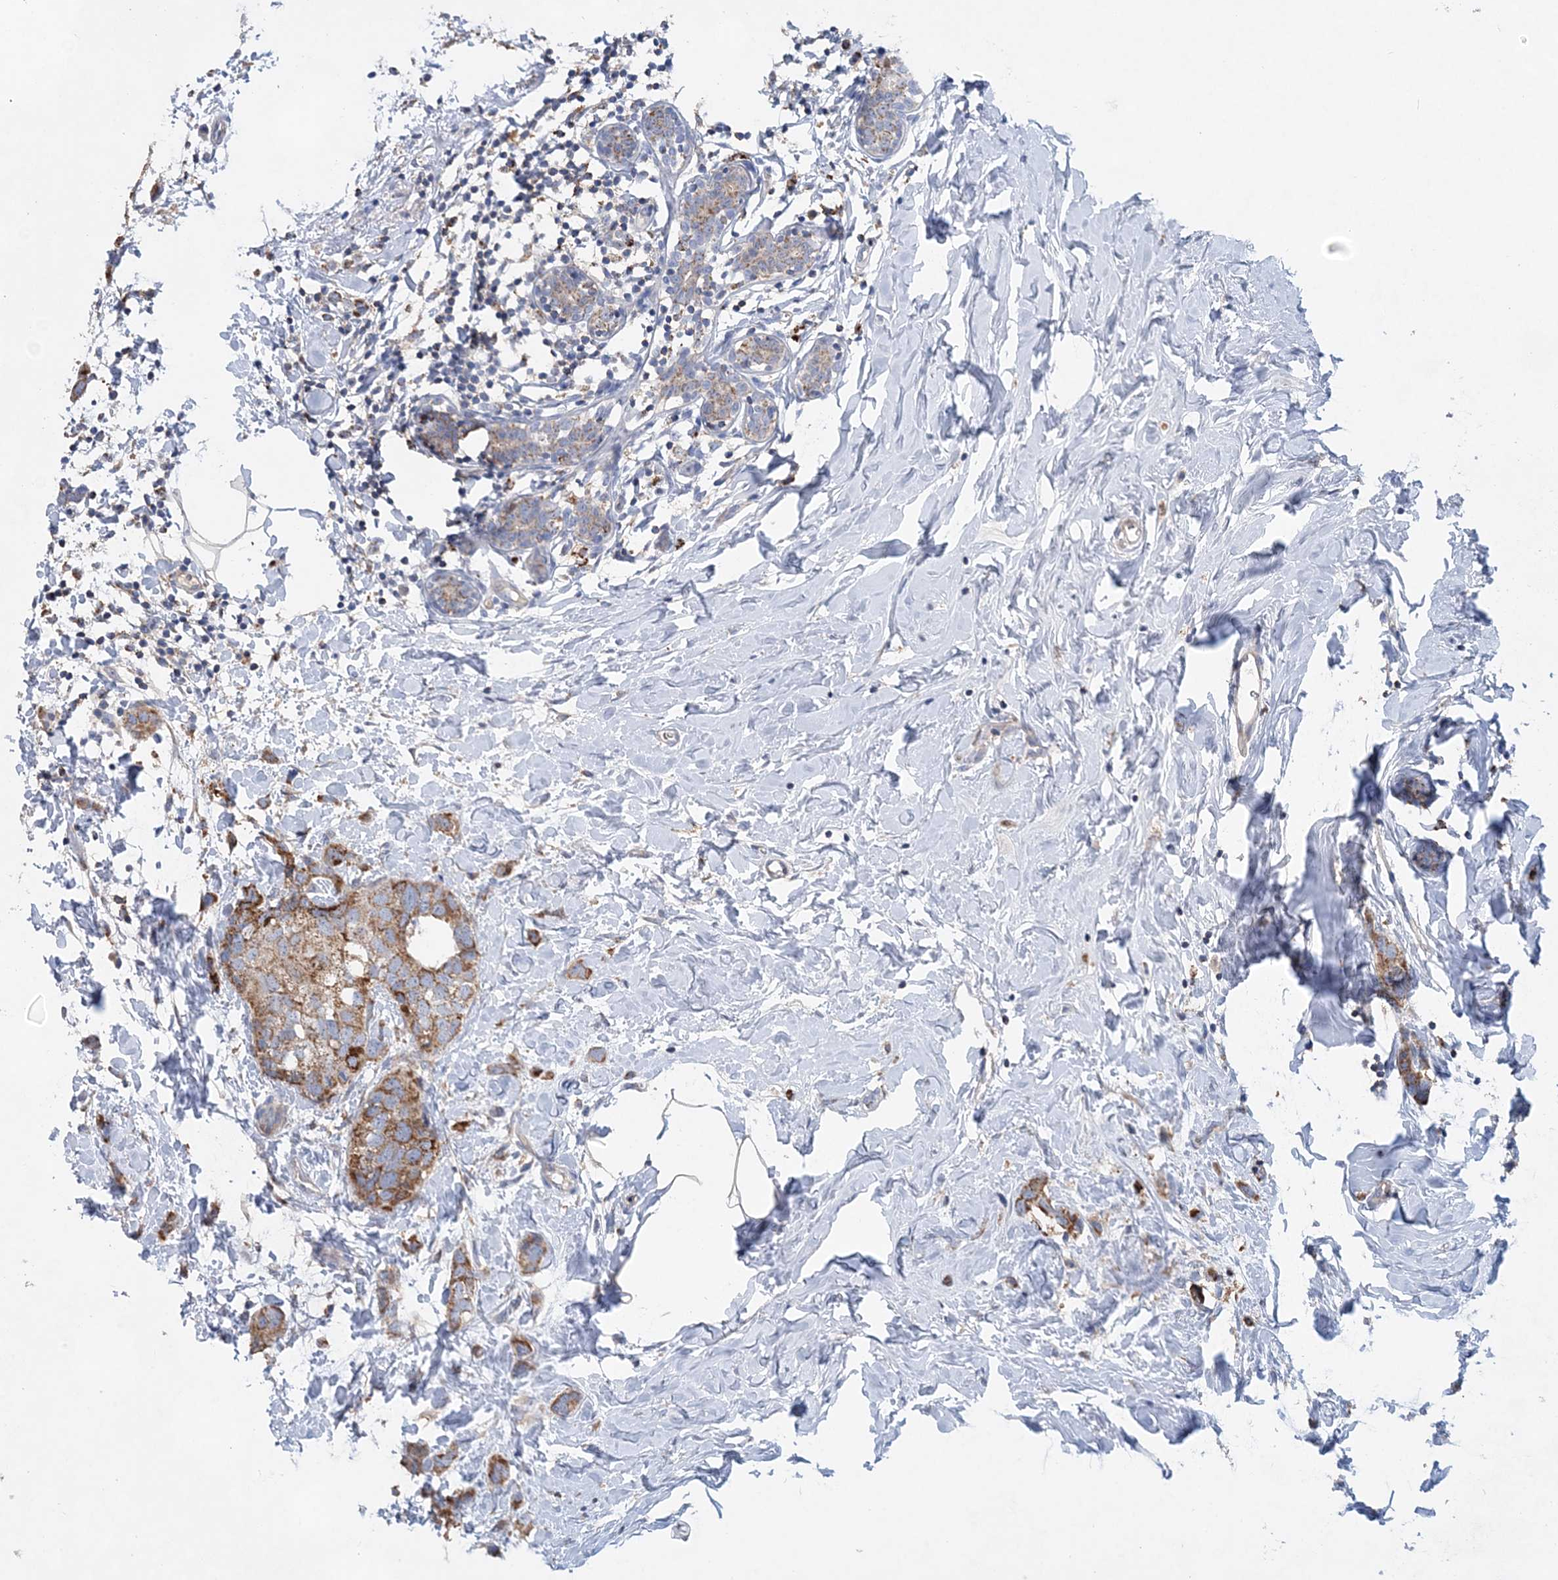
{"staining": {"intensity": "moderate", "quantity": ">75%", "location": "cytoplasmic/membranous"}, "tissue": "breast cancer", "cell_type": "Tumor cells", "image_type": "cancer", "snomed": [{"axis": "morphology", "description": "Normal tissue, NOS"}, {"axis": "morphology", "description": "Duct carcinoma"}, {"axis": "topography", "description": "Breast"}], "caption": "The immunohistochemical stain labels moderate cytoplasmic/membranous positivity in tumor cells of breast cancer tissue. The staining is performed using DAB brown chromogen to label protein expression. The nuclei are counter-stained blue using hematoxylin.", "gene": "TRAPPC13", "patient": {"sex": "female", "age": 50}}